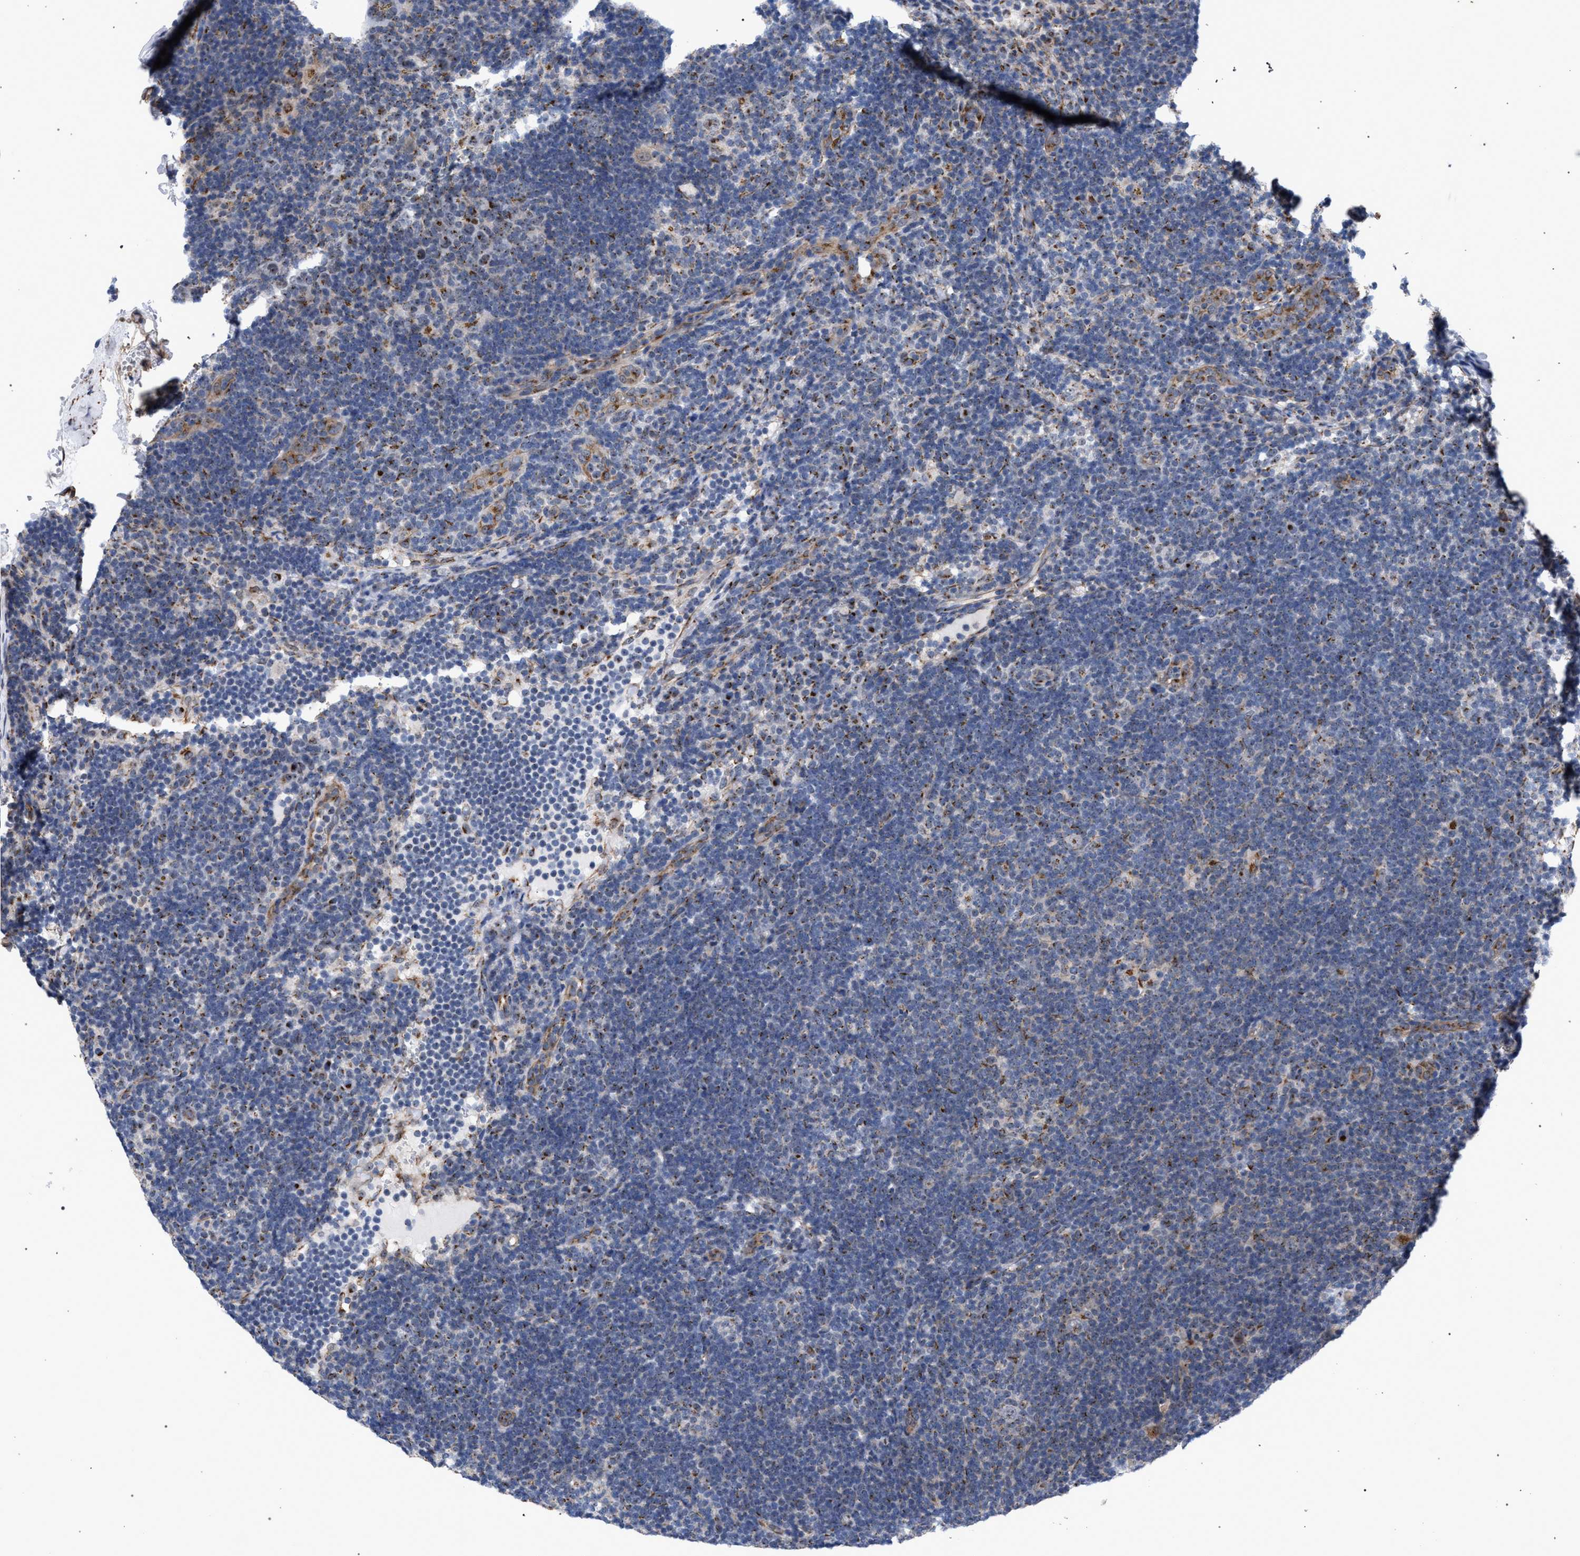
{"staining": {"intensity": "moderate", "quantity": "<25%", "location": "cytoplasmic/membranous"}, "tissue": "lymphoma", "cell_type": "Tumor cells", "image_type": "cancer", "snomed": [{"axis": "morphology", "description": "Hodgkin's disease, NOS"}, {"axis": "topography", "description": "Lymph node"}], "caption": "Protein staining of lymphoma tissue exhibits moderate cytoplasmic/membranous staining in approximately <25% of tumor cells.", "gene": "GOLGA2", "patient": {"sex": "female", "age": 57}}